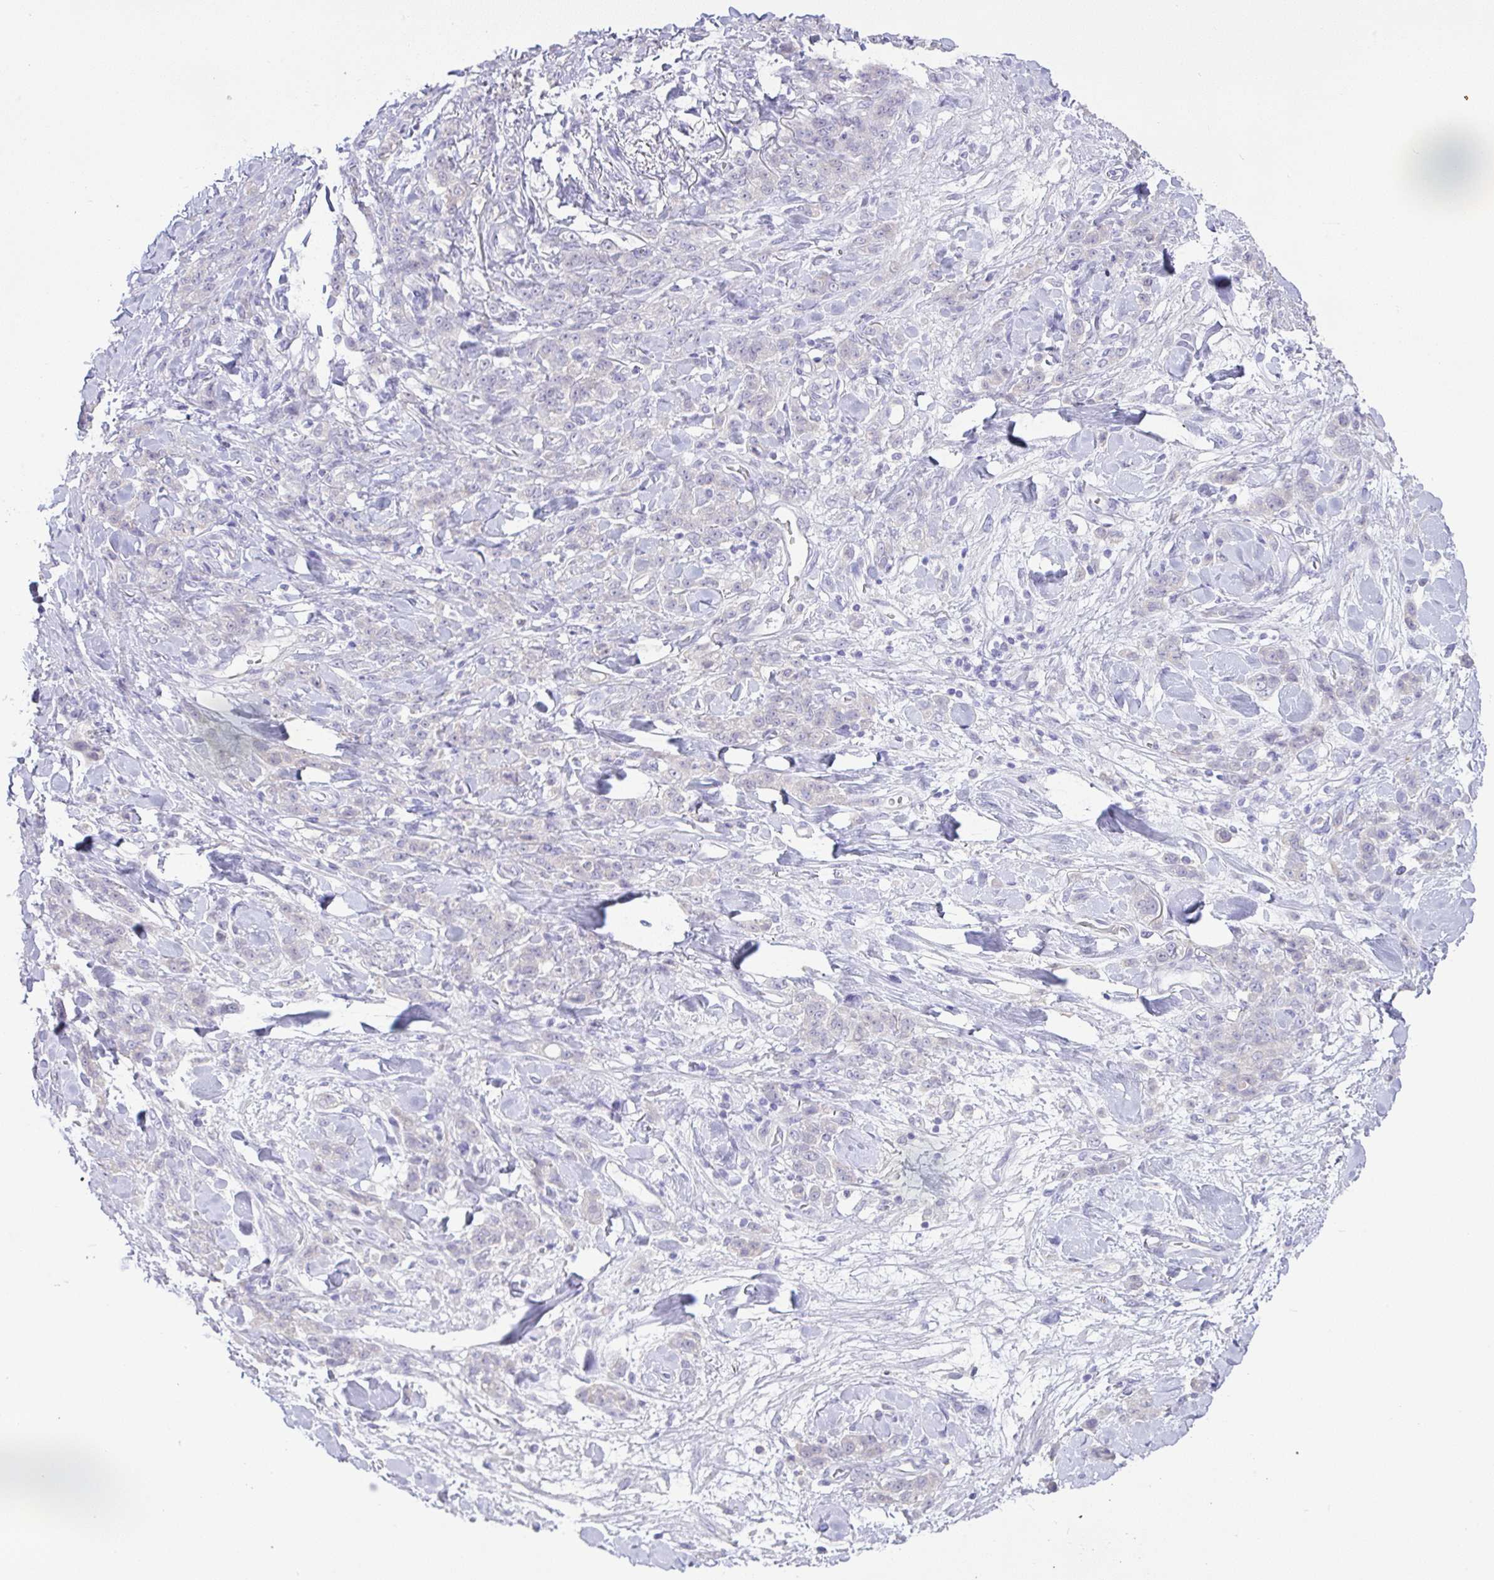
{"staining": {"intensity": "negative", "quantity": "none", "location": "none"}, "tissue": "stomach cancer", "cell_type": "Tumor cells", "image_type": "cancer", "snomed": [{"axis": "morphology", "description": "Normal tissue, NOS"}, {"axis": "morphology", "description": "Adenocarcinoma, NOS"}, {"axis": "topography", "description": "Stomach"}], "caption": "Tumor cells are negative for brown protein staining in stomach cancer (adenocarcinoma).", "gene": "CST11", "patient": {"sex": "male", "age": 82}}